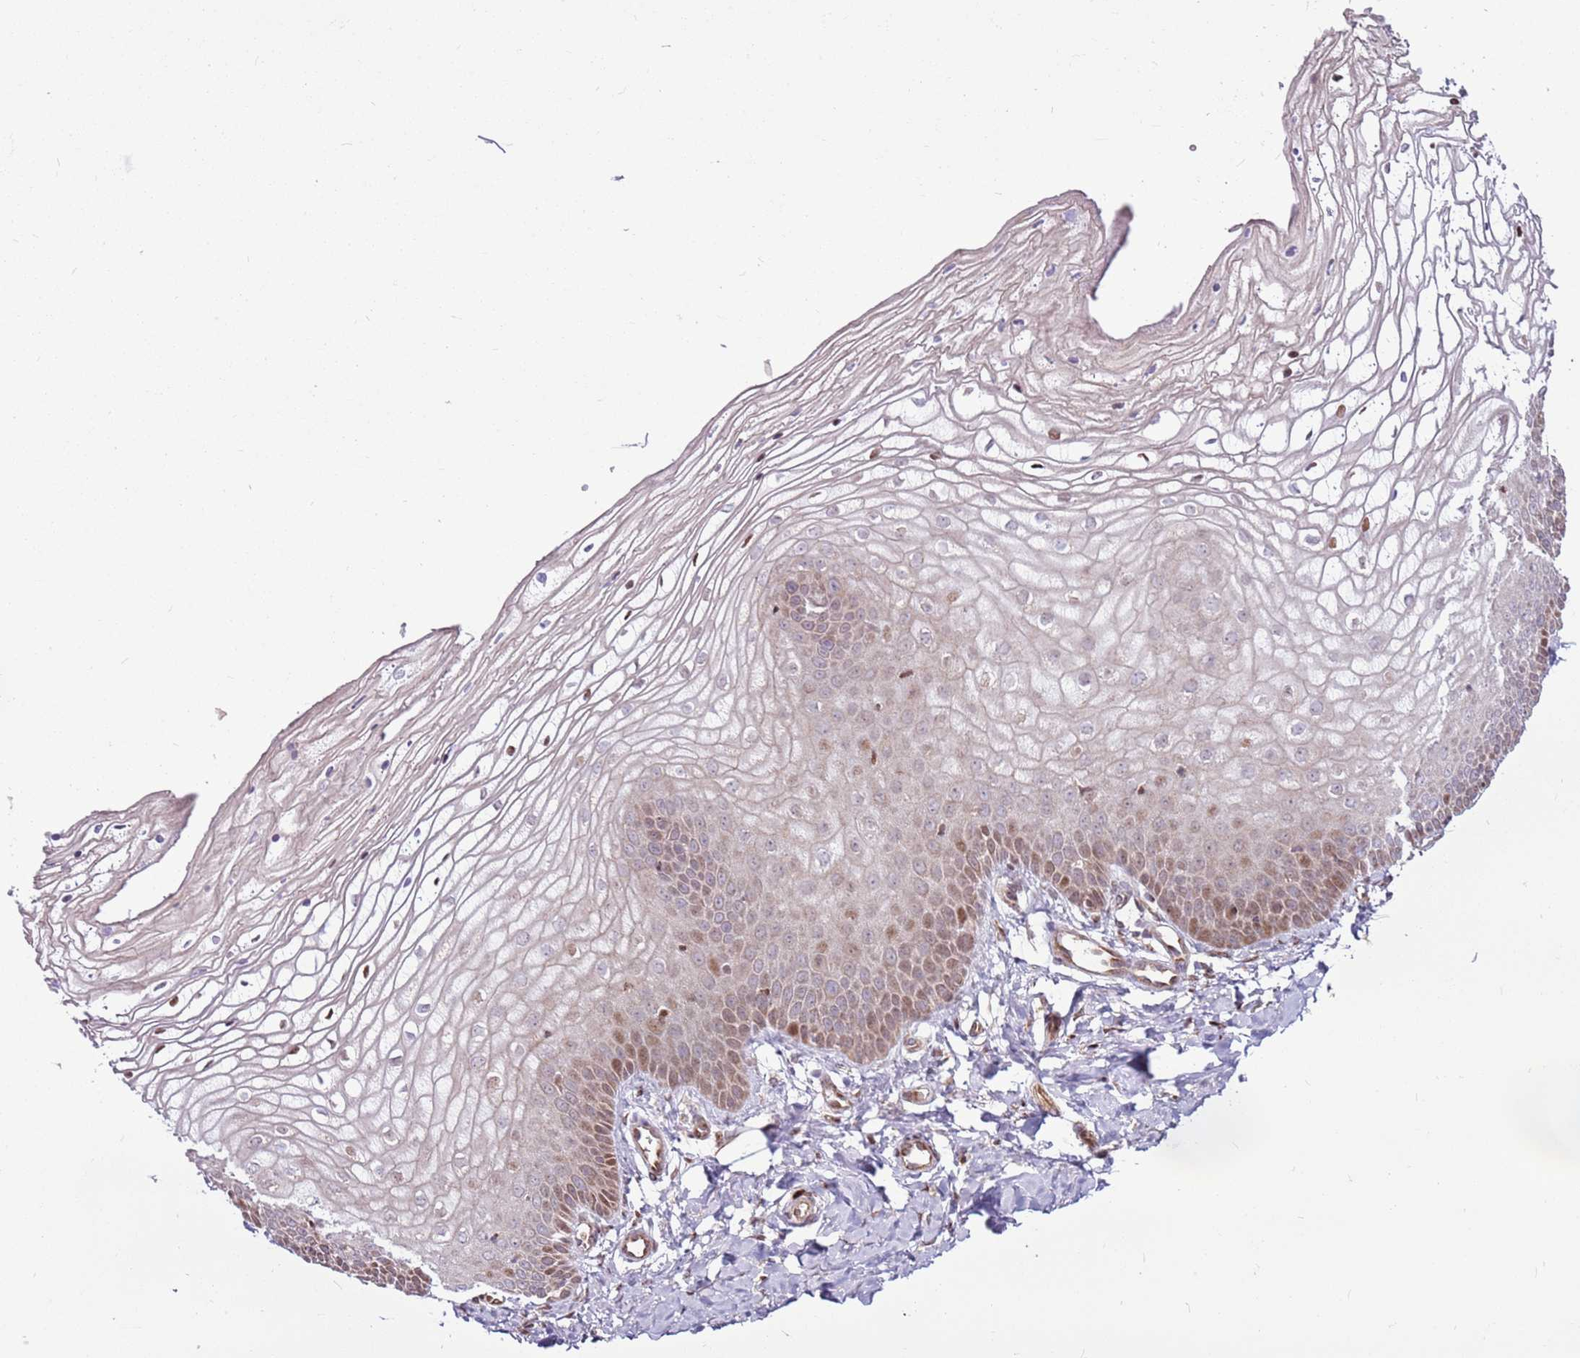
{"staining": {"intensity": "moderate", "quantity": "25%-75%", "location": "nuclear"}, "tissue": "vagina", "cell_type": "Squamous epithelial cells", "image_type": "normal", "snomed": [{"axis": "morphology", "description": "Normal tissue, NOS"}, {"axis": "topography", "description": "Vagina"}], "caption": "Vagina stained with a brown dye displays moderate nuclear positive positivity in approximately 25%-75% of squamous epithelial cells.", "gene": "PCTP", "patient": {"sex": "female", "age": 68}}